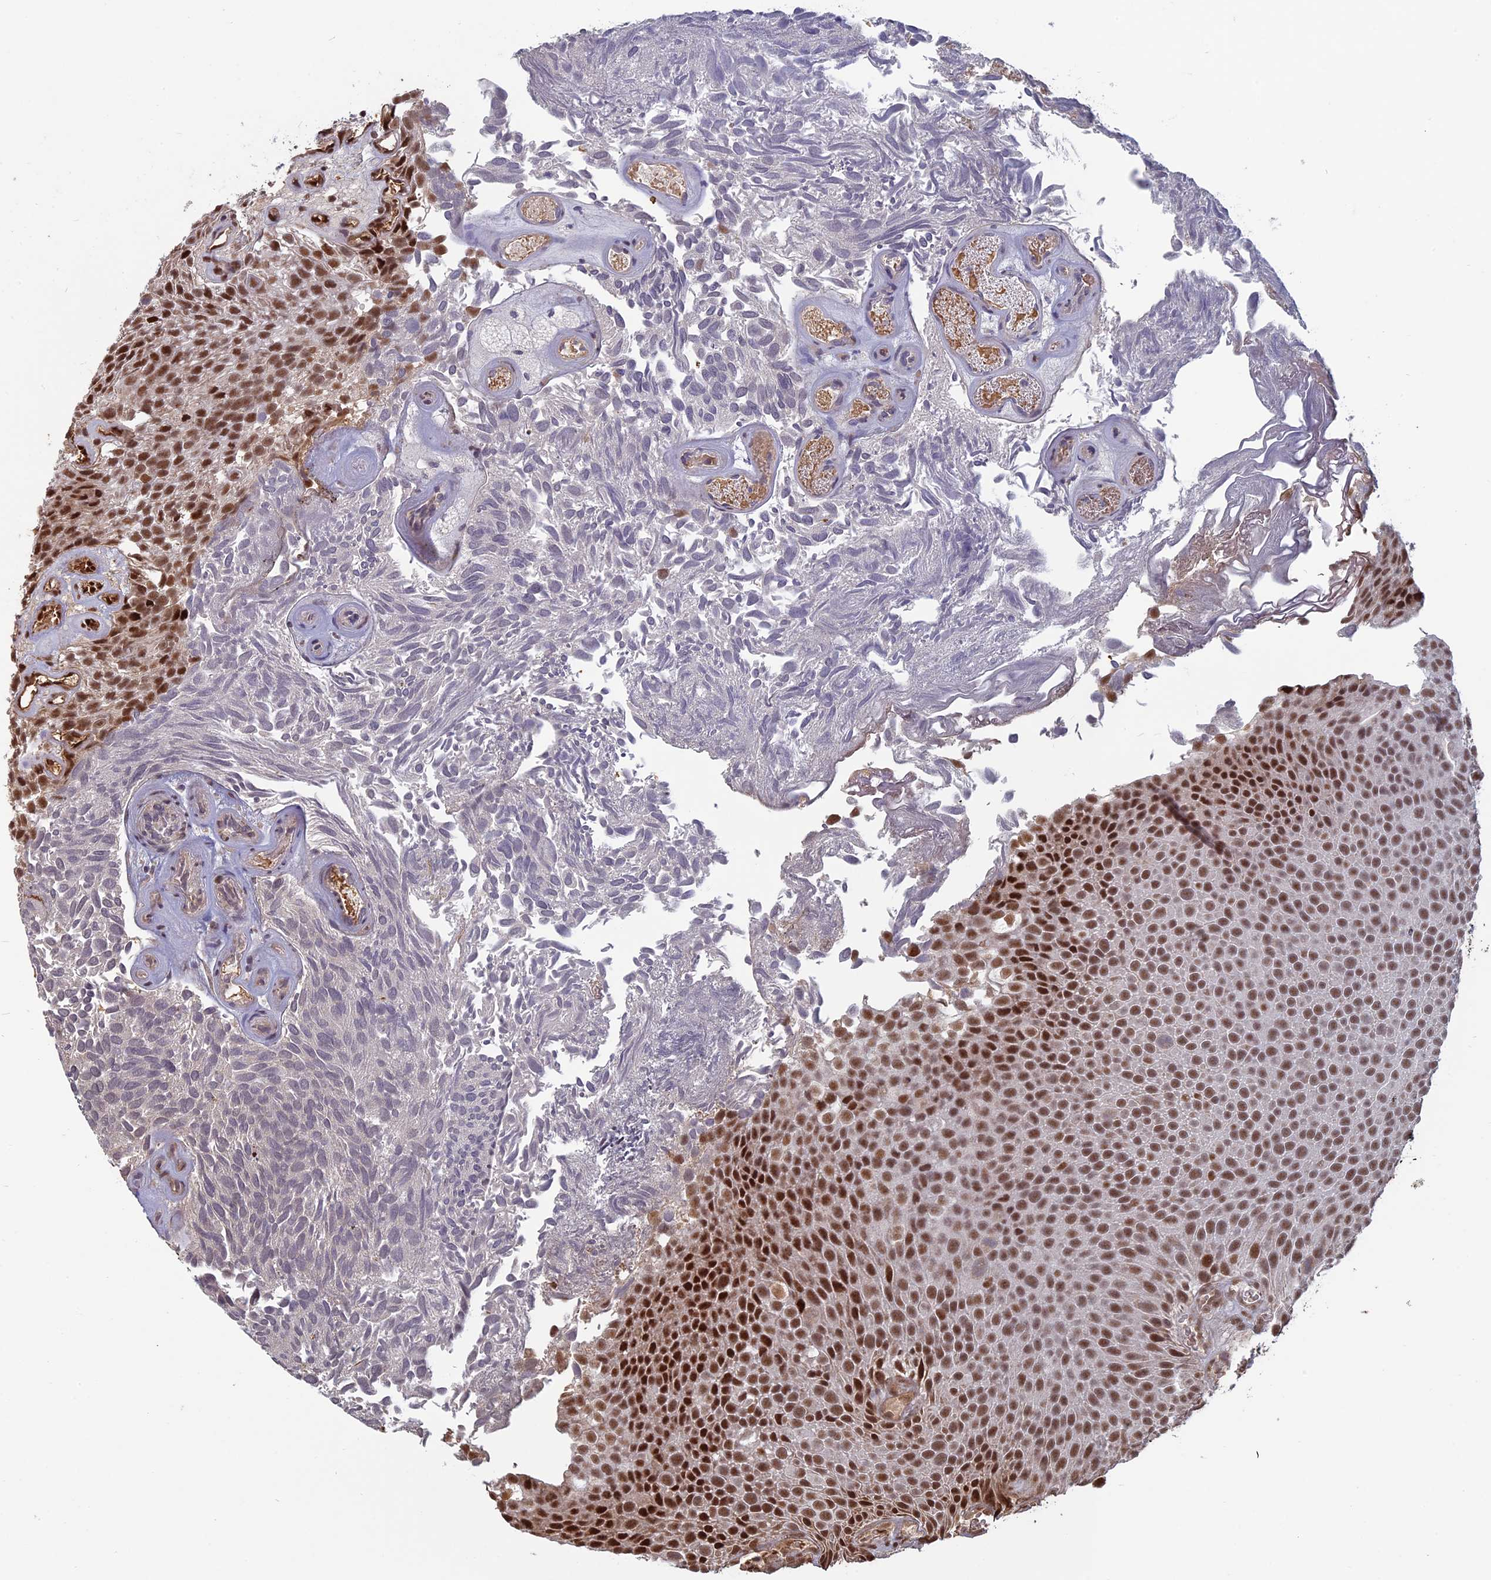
{"staining": {"intensity": "moderate", "quantity": ">75%", "location": "nuclear"}, "tissue": "urothelial cancer", "cell_type": "Tumor cells", "image_type": "cancer", "snomed": [{"axis": "morphology", "description": "Urothelial carcinoma, Low grade"}, {"axis": "topography", "description": "Urinary bladder"}], "caption": "Approximately >75% of tumor cells in low-grade urothelial carcinoma show moderate nuclear protein staining as visualized by brown immunohistochemical staining.", "gene": "MFAP1", "patient": {"sex": "male", "age": 89}}